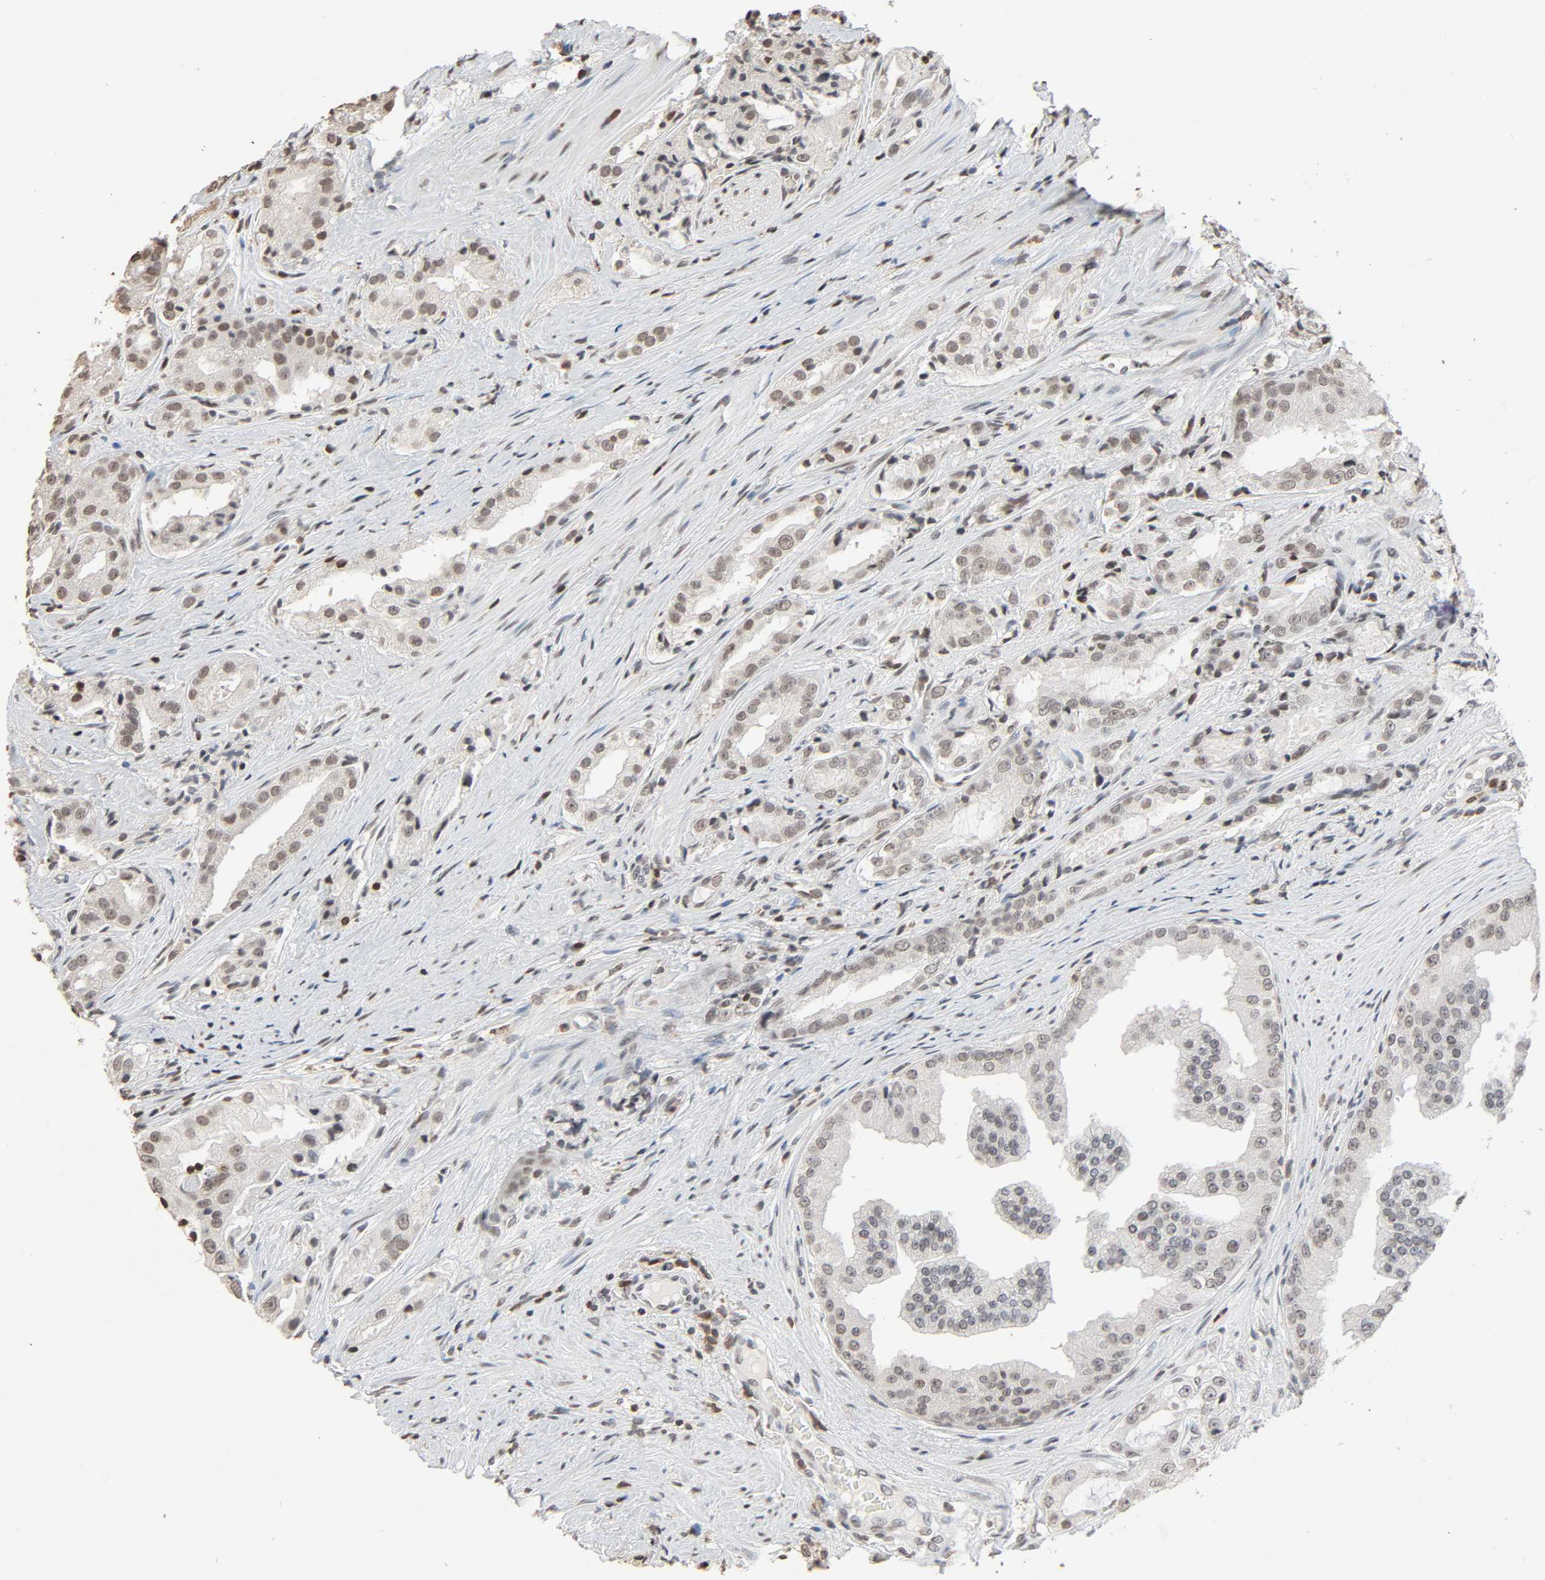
{"staining": {"intensity": "negative", "quantity": "none", "location": "none"}, "tissue": "prostate cancer", "cell_type": "Tumor cells", "image_type": "cancer", "snomed": [{"axis": "morphology", "description": "Adenocarcinoma, High grade"}, {"axis": "topography", "description": "Prostate"}], "caption": "IHC of human prostate high-grade adenocarcinoma demonstrates no staining in tumor cells.", "gene": "STK4", "patient": {"sex": "male", "age": 73}}